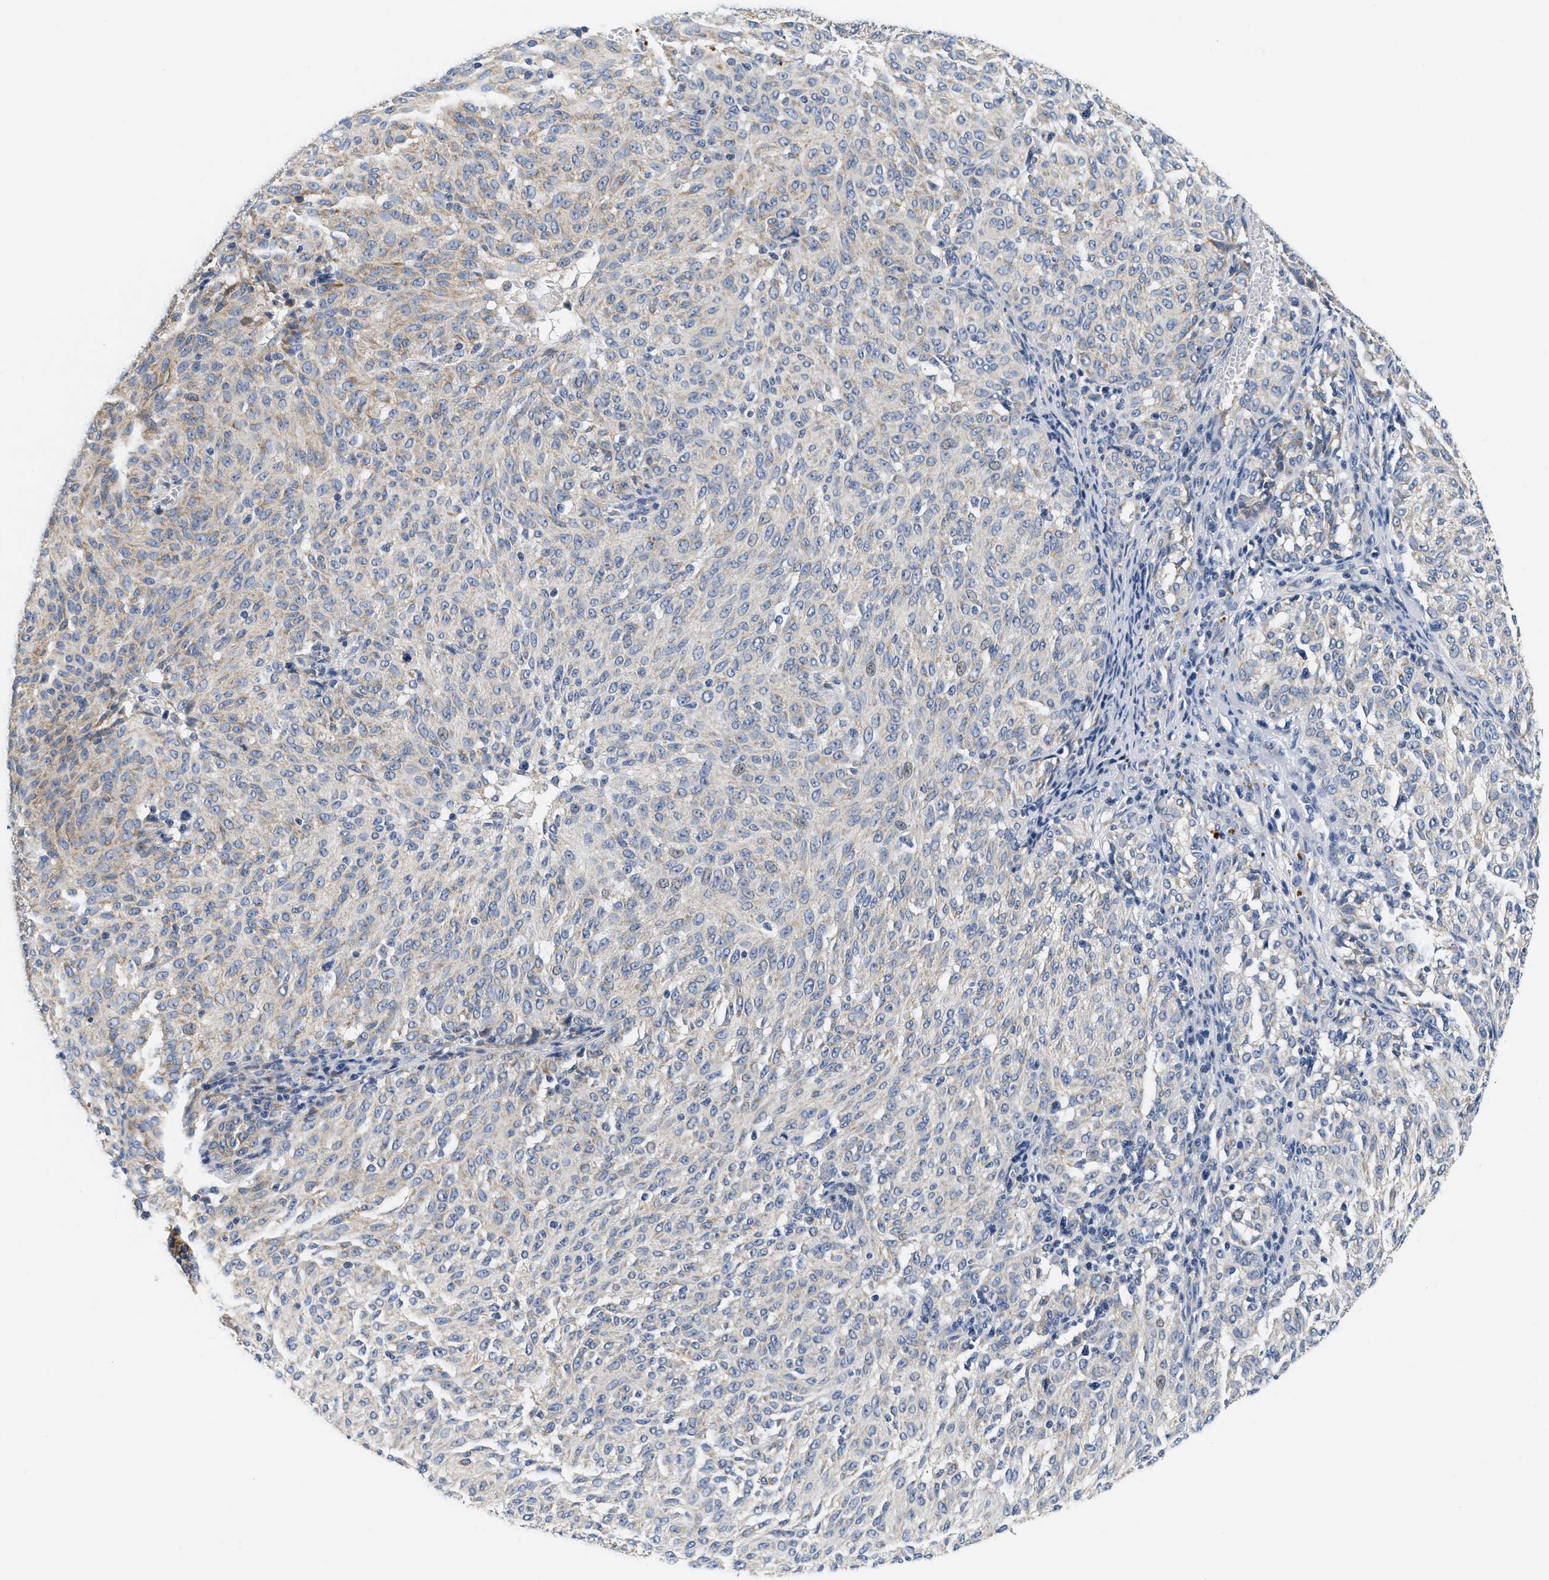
{"staining": {"intensity": "negative", "quantity": "none", "location": "none"}, "tissue": "melanoma", "cell_type": "Tumor cells", "image_type": "cancer", "snomed": [{"axis": "morphology", "description": "Malignant melanoma, NOS"}, {"axis": "topography", "description": "Skin"}], "caption": "IHC of melanoma displays no expression in tumor cells.", "gene": "PDP1", "patient": {"sex": "female", "age": 72}}